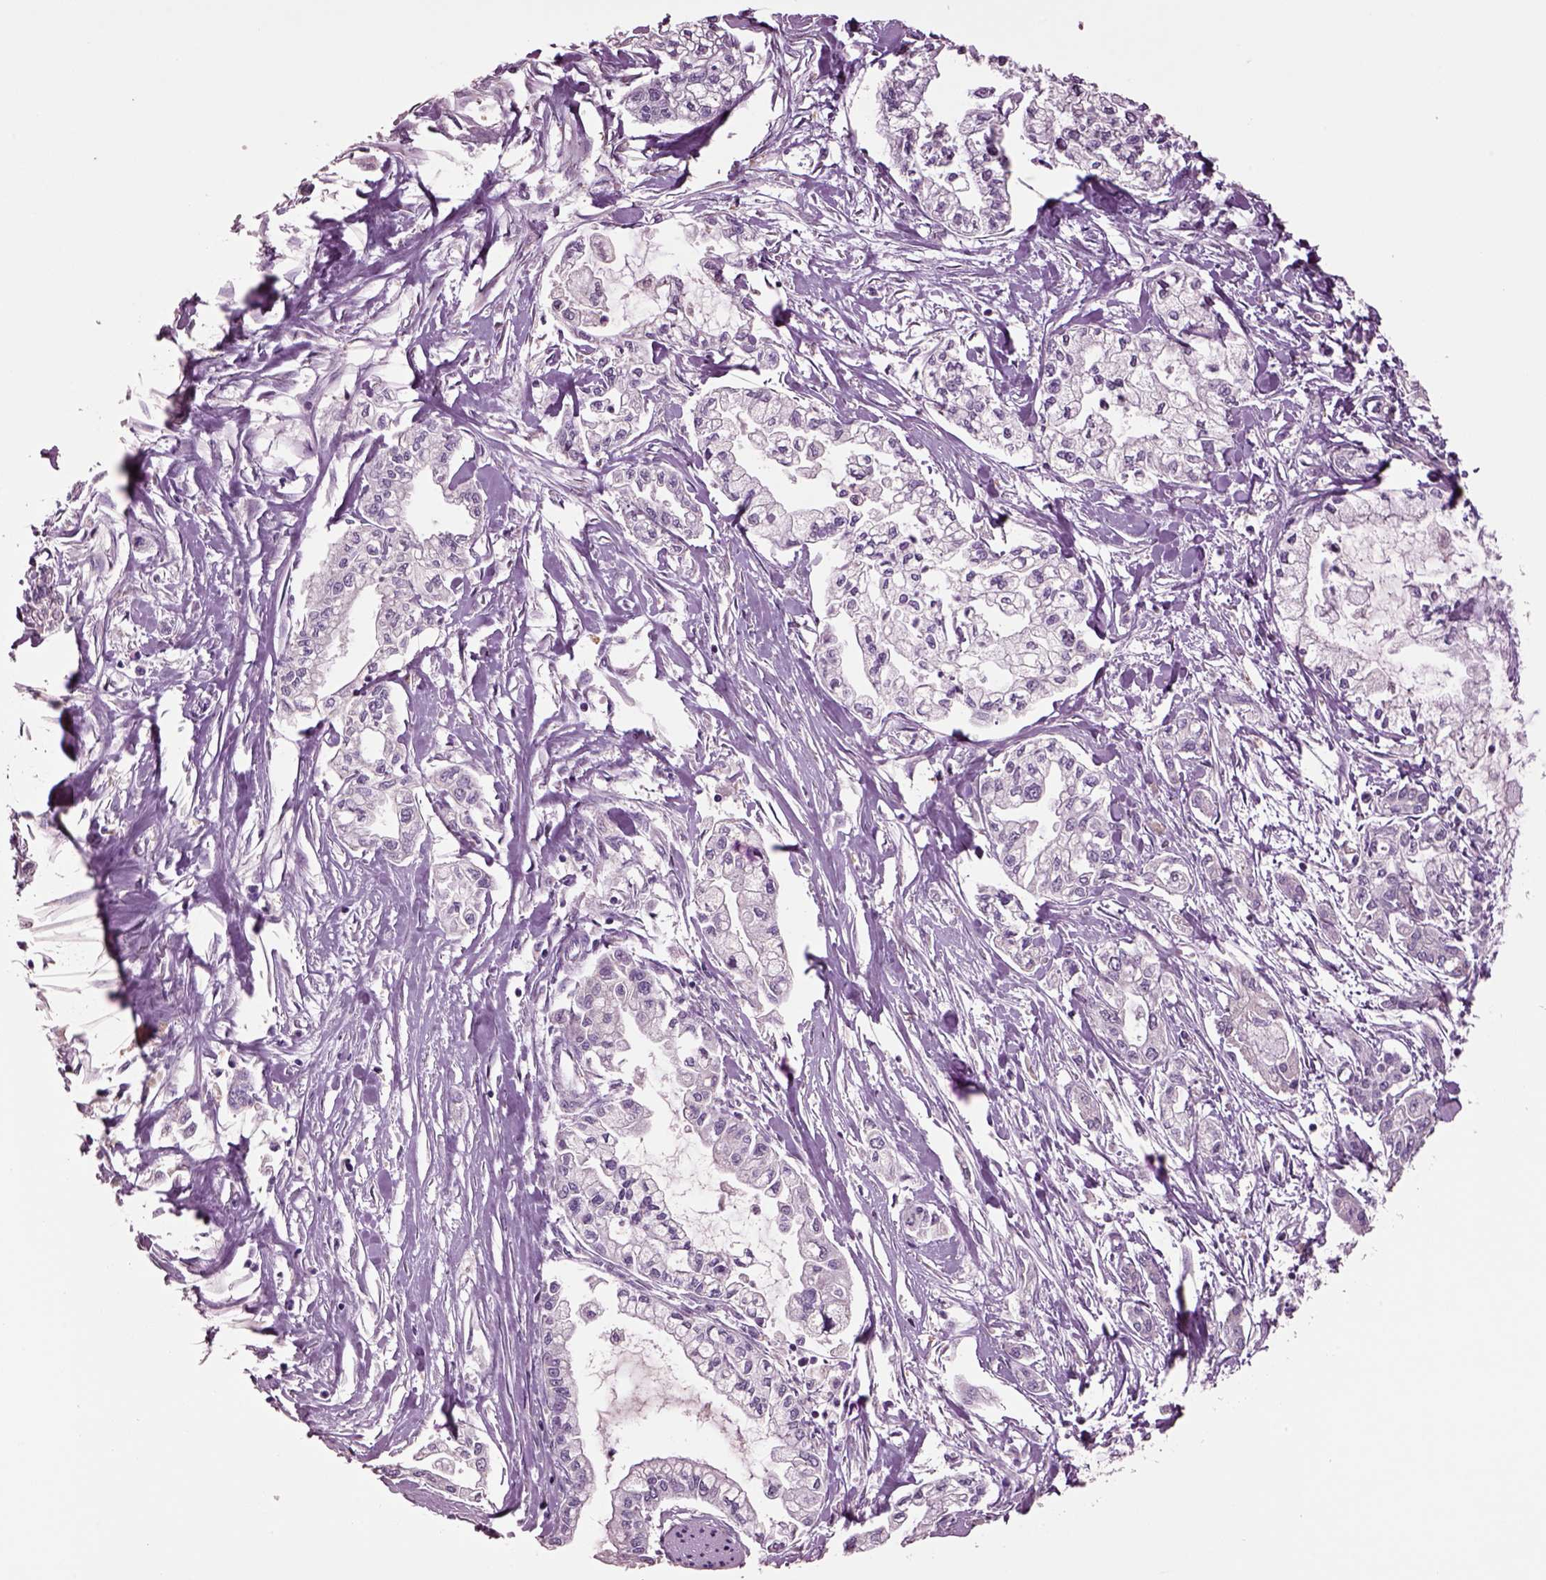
{"staining": {"intensity": "negative", "quantity": "none", "location": "none"}, "tissue": "pancreatic cancer", "cell_type": "Tumor cells", "image_type": "cancer", "snomed": [{"axis": "morphology", "description": "Adenocarcinoma, NOS"}, {"axis": "topography", "description": "Pancreas"}], "caption": "IHC of human pancreatic adenocarcinoma shows no positivity in tumor cells.", "gene": "CLPSL1", "patient": {"sex": "male", "age": 54}}